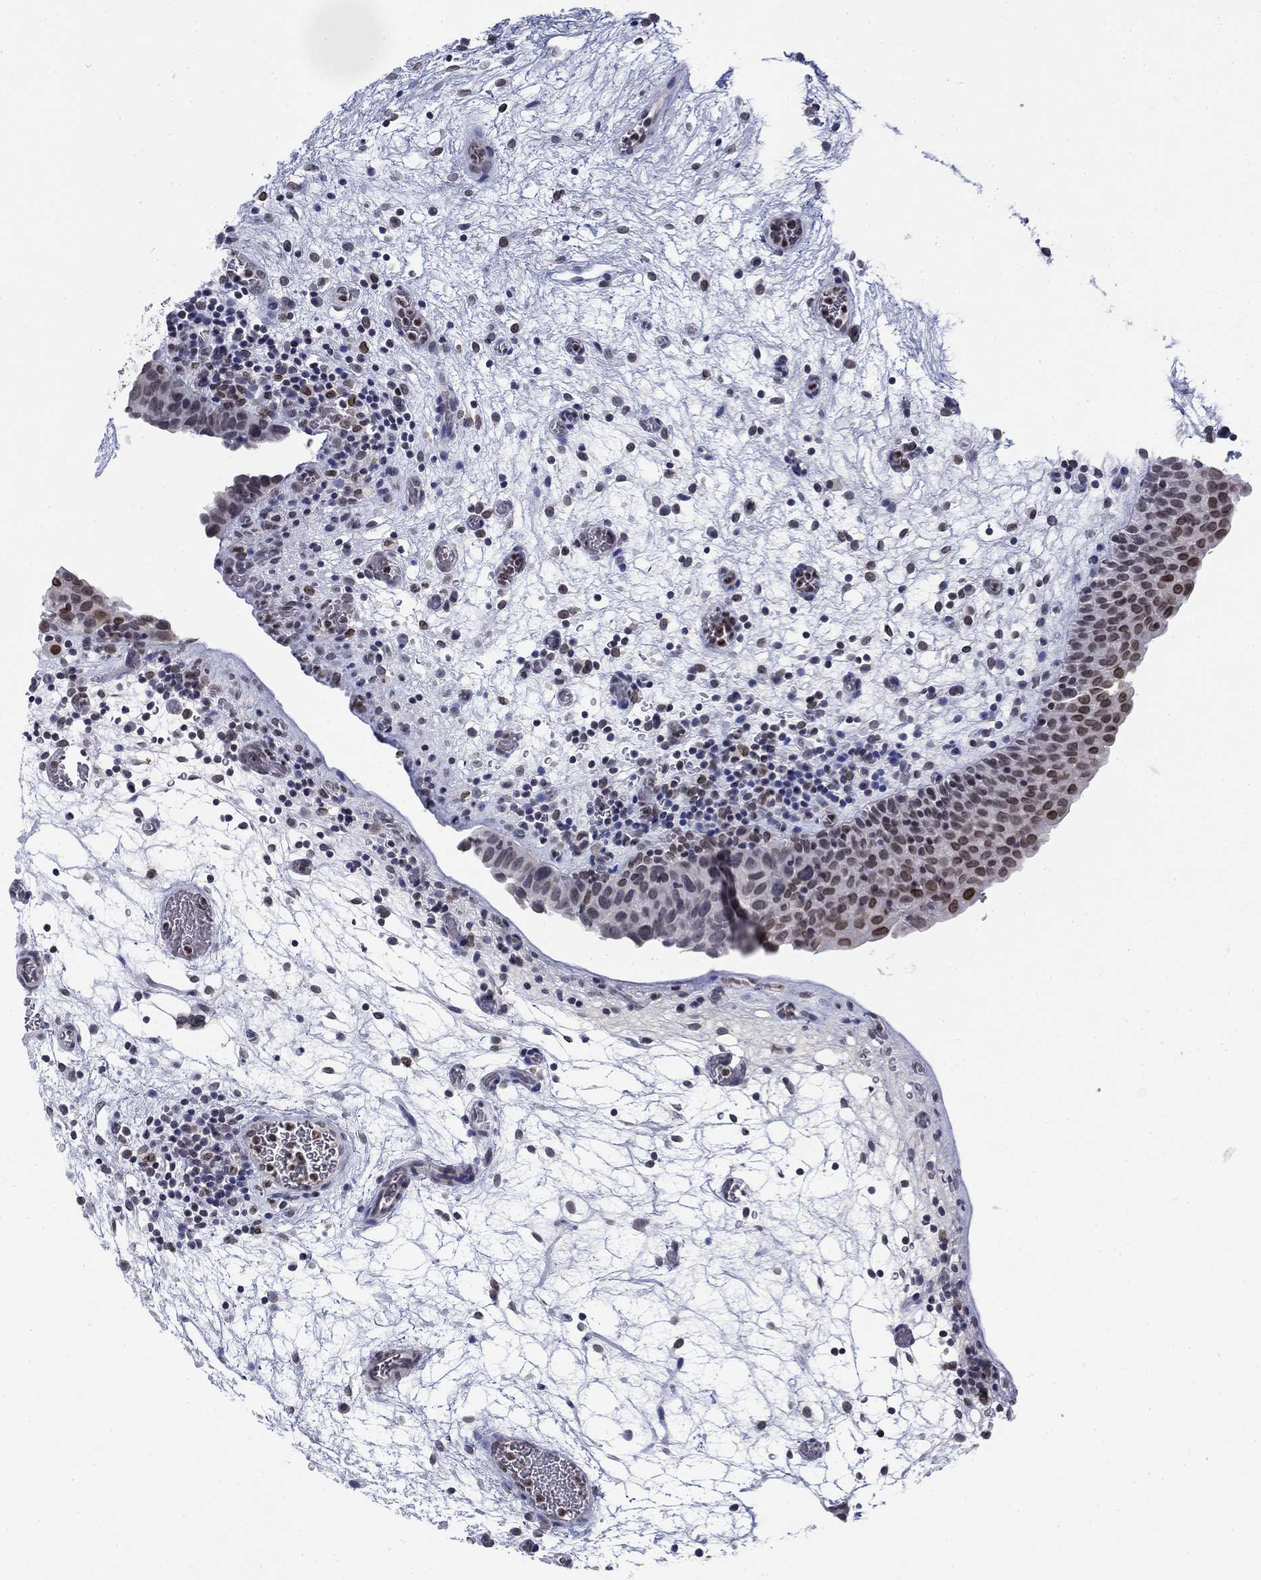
{"staining": {"intensity": "strong", "quantity": "<25%", "location": "nuclear"}, "tissue": "urinary bladder", "cell_type": "Urothelial cells", "image_type": "normal", "snomed": [{"axis": "morphology", "description": "Normal tissue, NOS"}, {"axis": "topography", "description": "Urinary bladder"}], "caption": "This micrograph exhibits IHC staining of normal human urinary bladder, with medium strong nuclear staining in about <25% of urothelial cells.", "gene": "TOR1AIP1", "patient": {"sex": "male", "age": 37}}